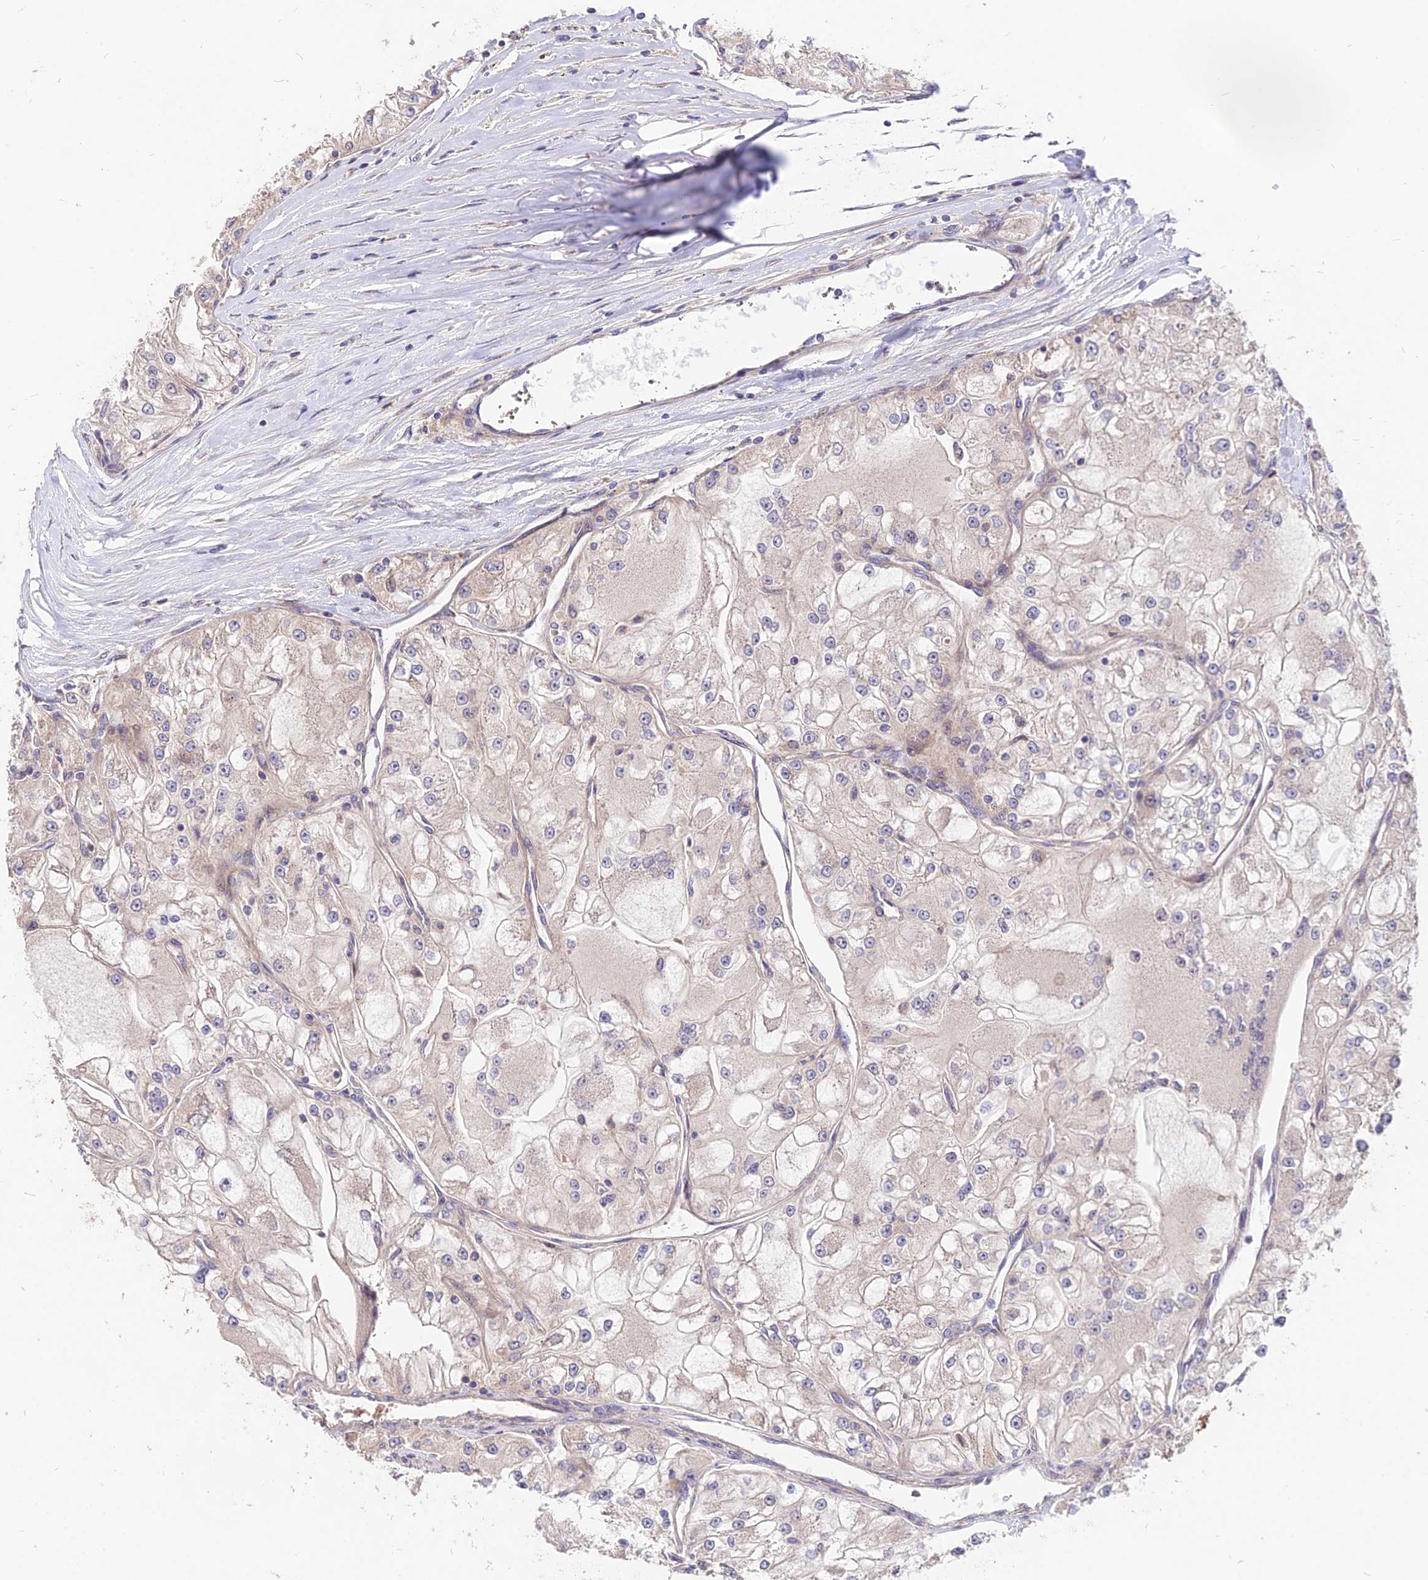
{"staining": {"intensity": "negative", "quantity": "none", "location": "none"}, "tissue": "renal cancer", "cell_type": "Tumor cells", "image_type": "cancer", "snomed": [{"axis": "morphology", "description": "Adenocarcinoma, NOS"}, {"axis": "topography", "description": "Kidney"}], "caption": "A high-resolution photomicrograph shows IHC staining of adenocarcinoma (renal), which reveals no significant positivity in tumor cells. Nuclei are stained in blue.", "gene": "ROCK1", "patient": {"sex": "female", "age": 72}}